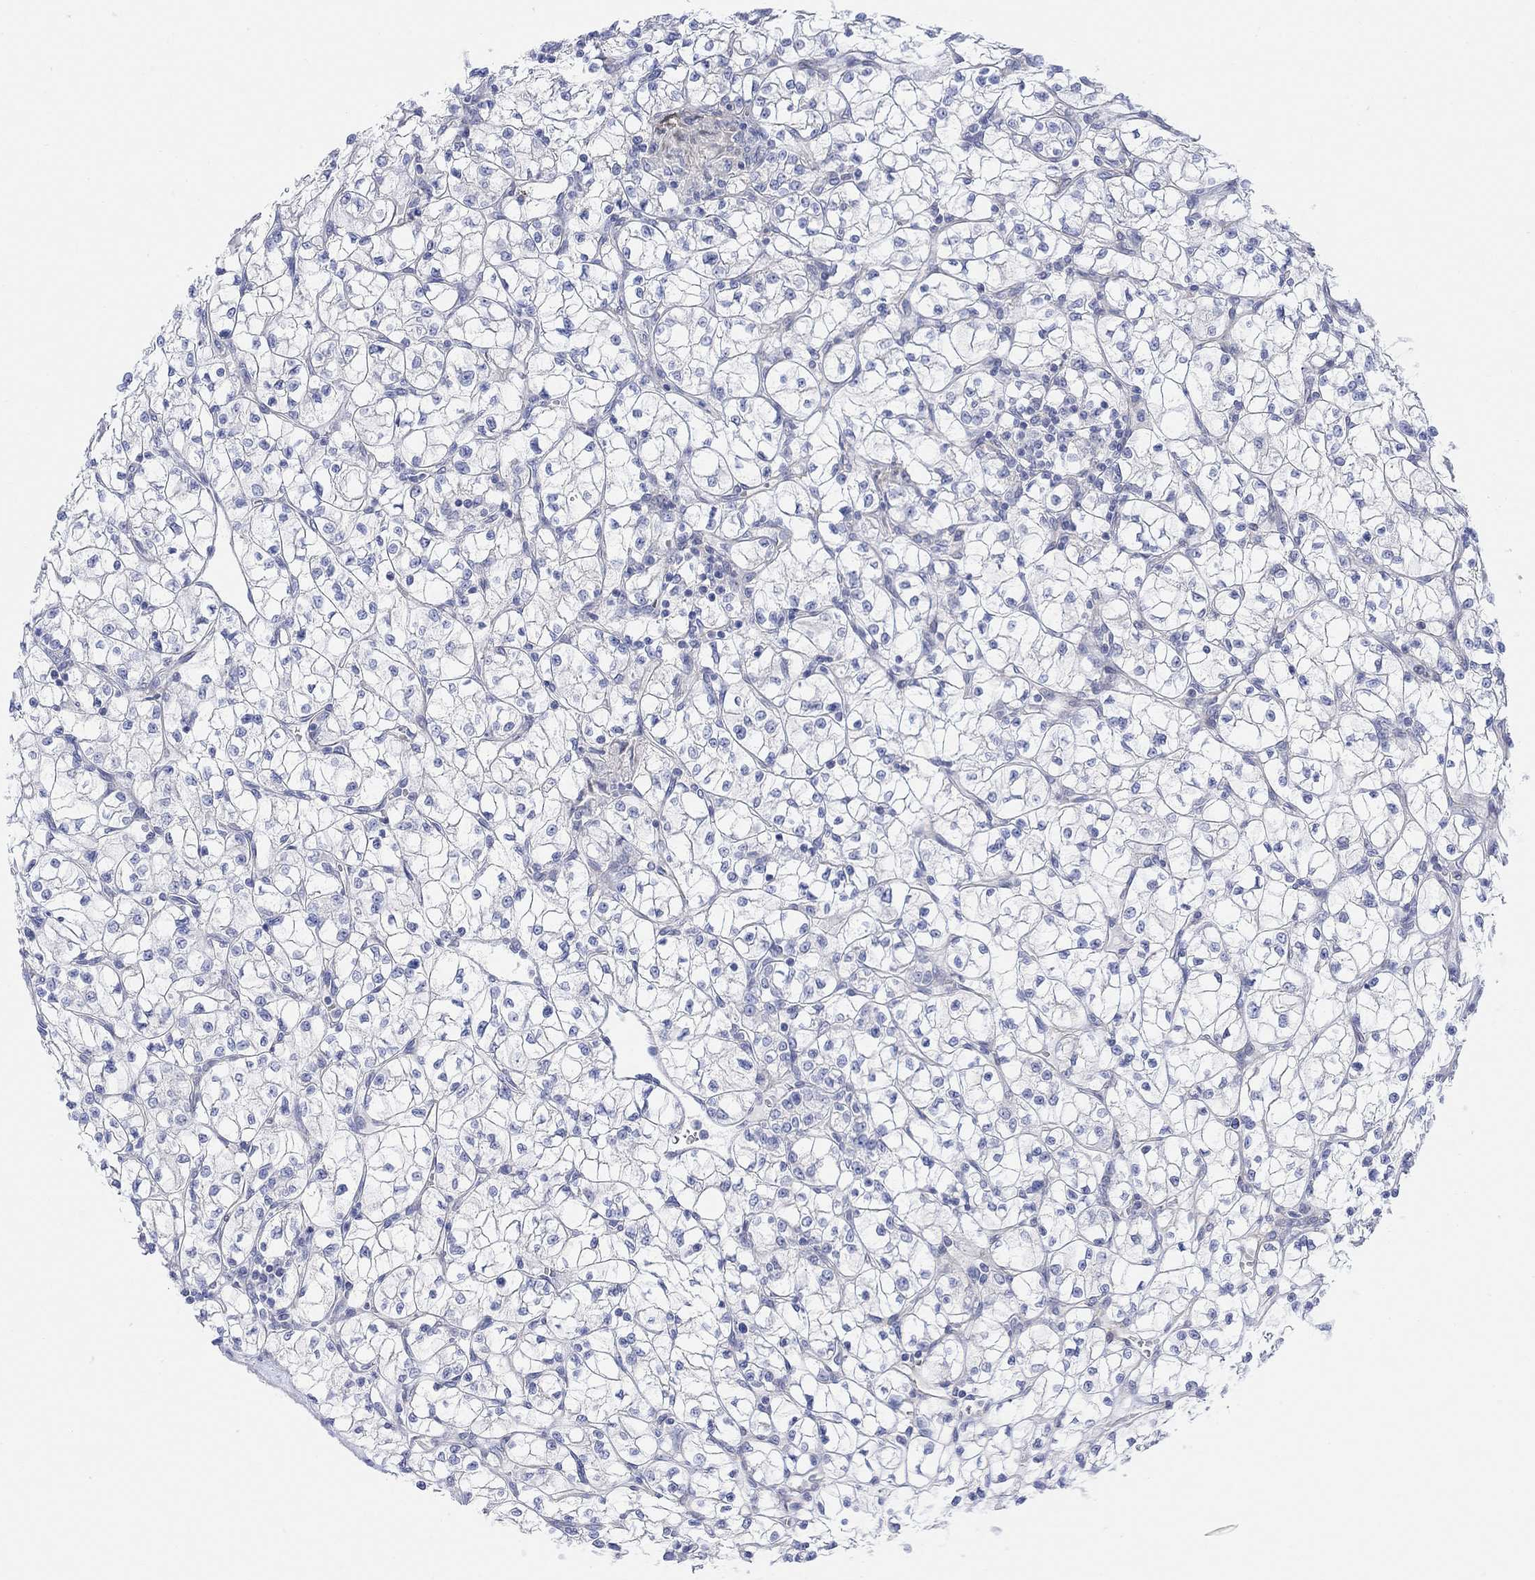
{"staining": {"intensity": "negative", "quantity": "none", "location": "none"}, "tissue": "renal cancer", "cell_type": "Tumor cells", "image_type": "cancer", "snomed": [{"axis": "morphology", "description": "Adenocarcinoma, NOS"}, {"axis": "topography", "description": "Kidney"}], "caption": "Histopathology image shows no significant protein staining in tumor cells of renal cancer. Brightfield microscopy of immunohistochemistry stained with DAB (brown) and hematoxylin (blue), captured at high magnification.", "gene": "TLDC2", "patient": {"sex": "female", "age": 64}}